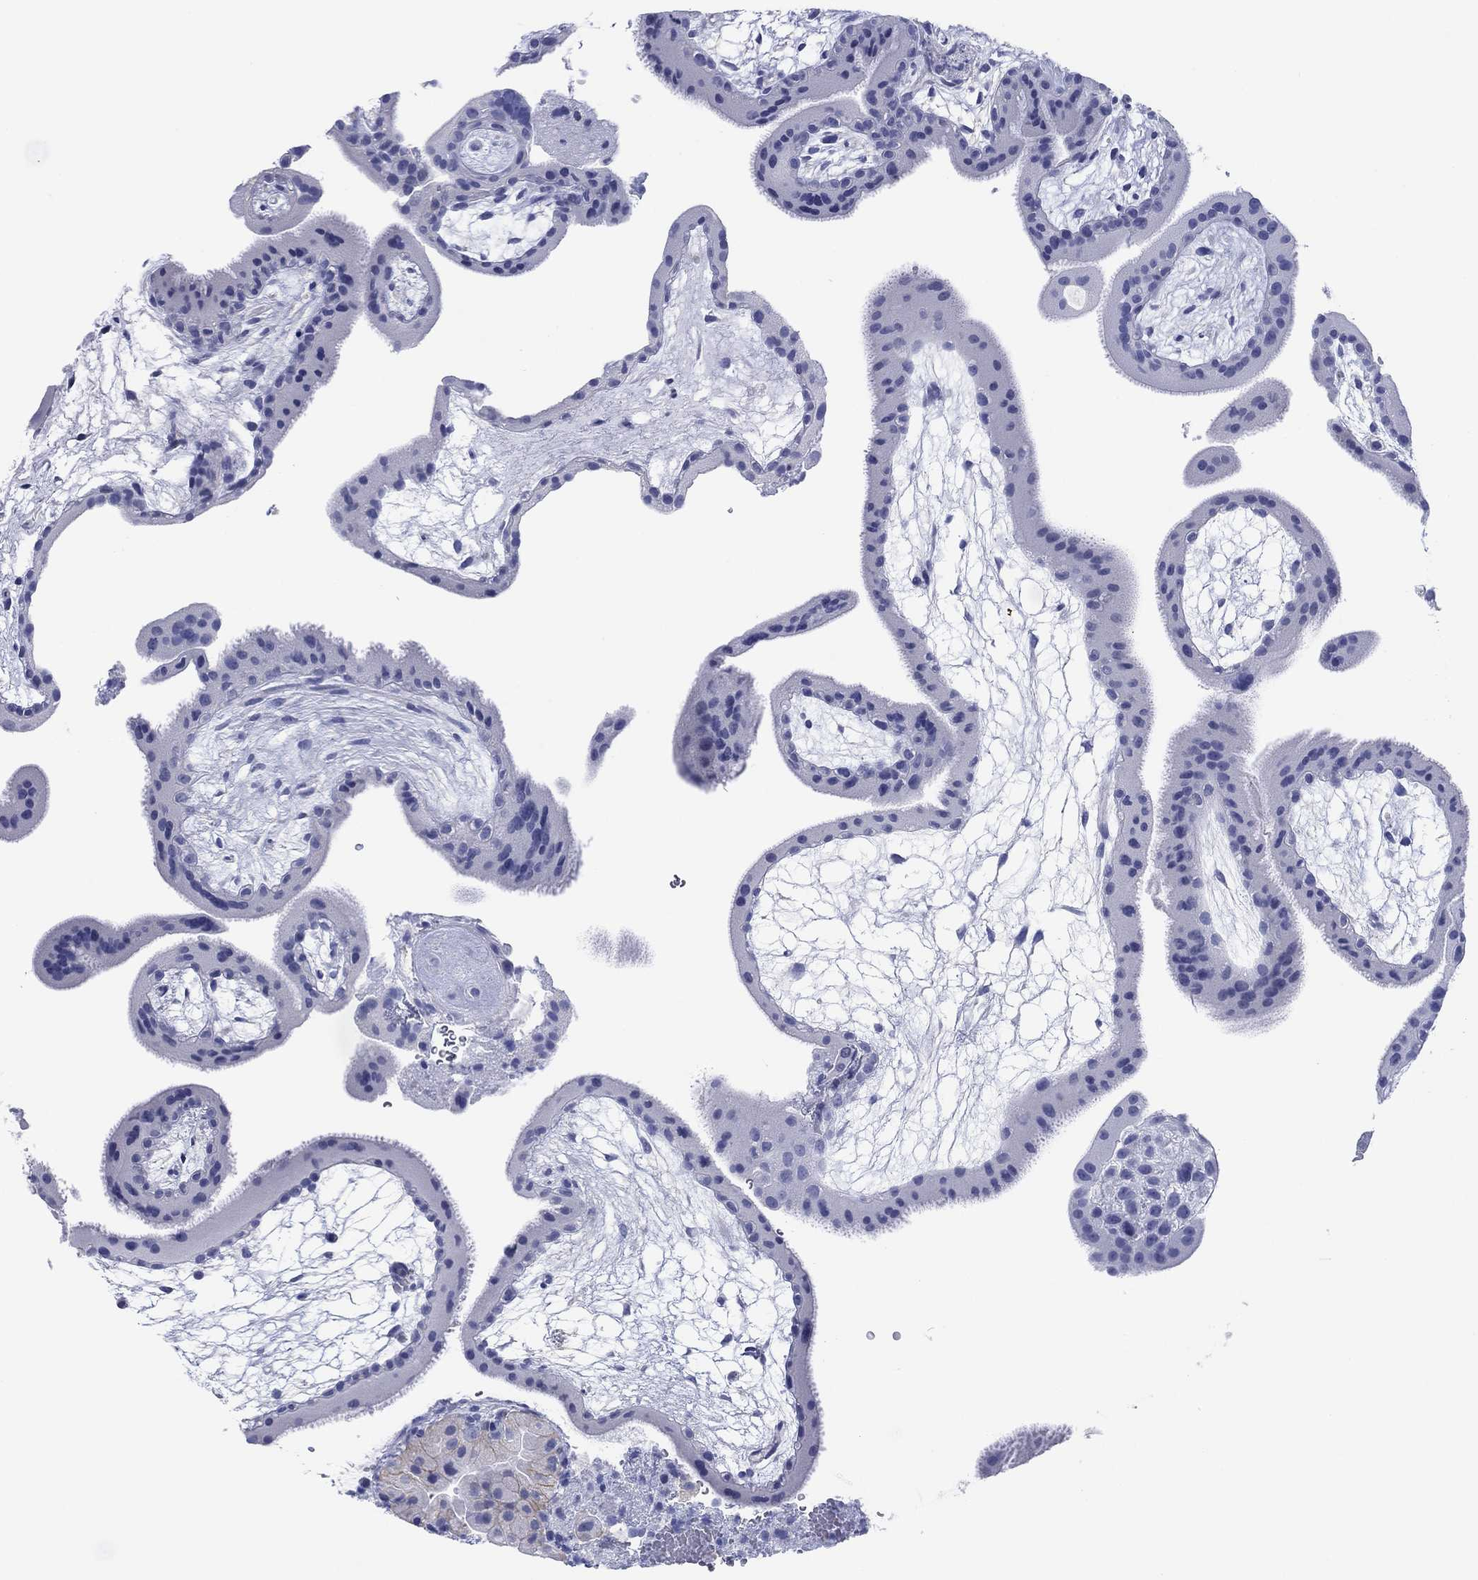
{"staining": {"intensity": "negative", "quantity": "none", "location": "none"}, "tissue": "placenta", "cell_type": "Decidual cells", "image_type": "normal", "snomed": [{"axis": "morphology", "description": "Normal tissue, NOS"}, {"axis": "topography", "description": "Placenta"}], "caption": "This is a histopathology image of IHC staining of unremarkable placenta, which shows no staining in decidual cells. (Brightfield microscopy of DAB (3,3'-diaminobenzidine) immunohistochemistry (IHC) at high magnification).", "gene": "ATP1B1", "patient": {"sex": "female", "age": 19}}